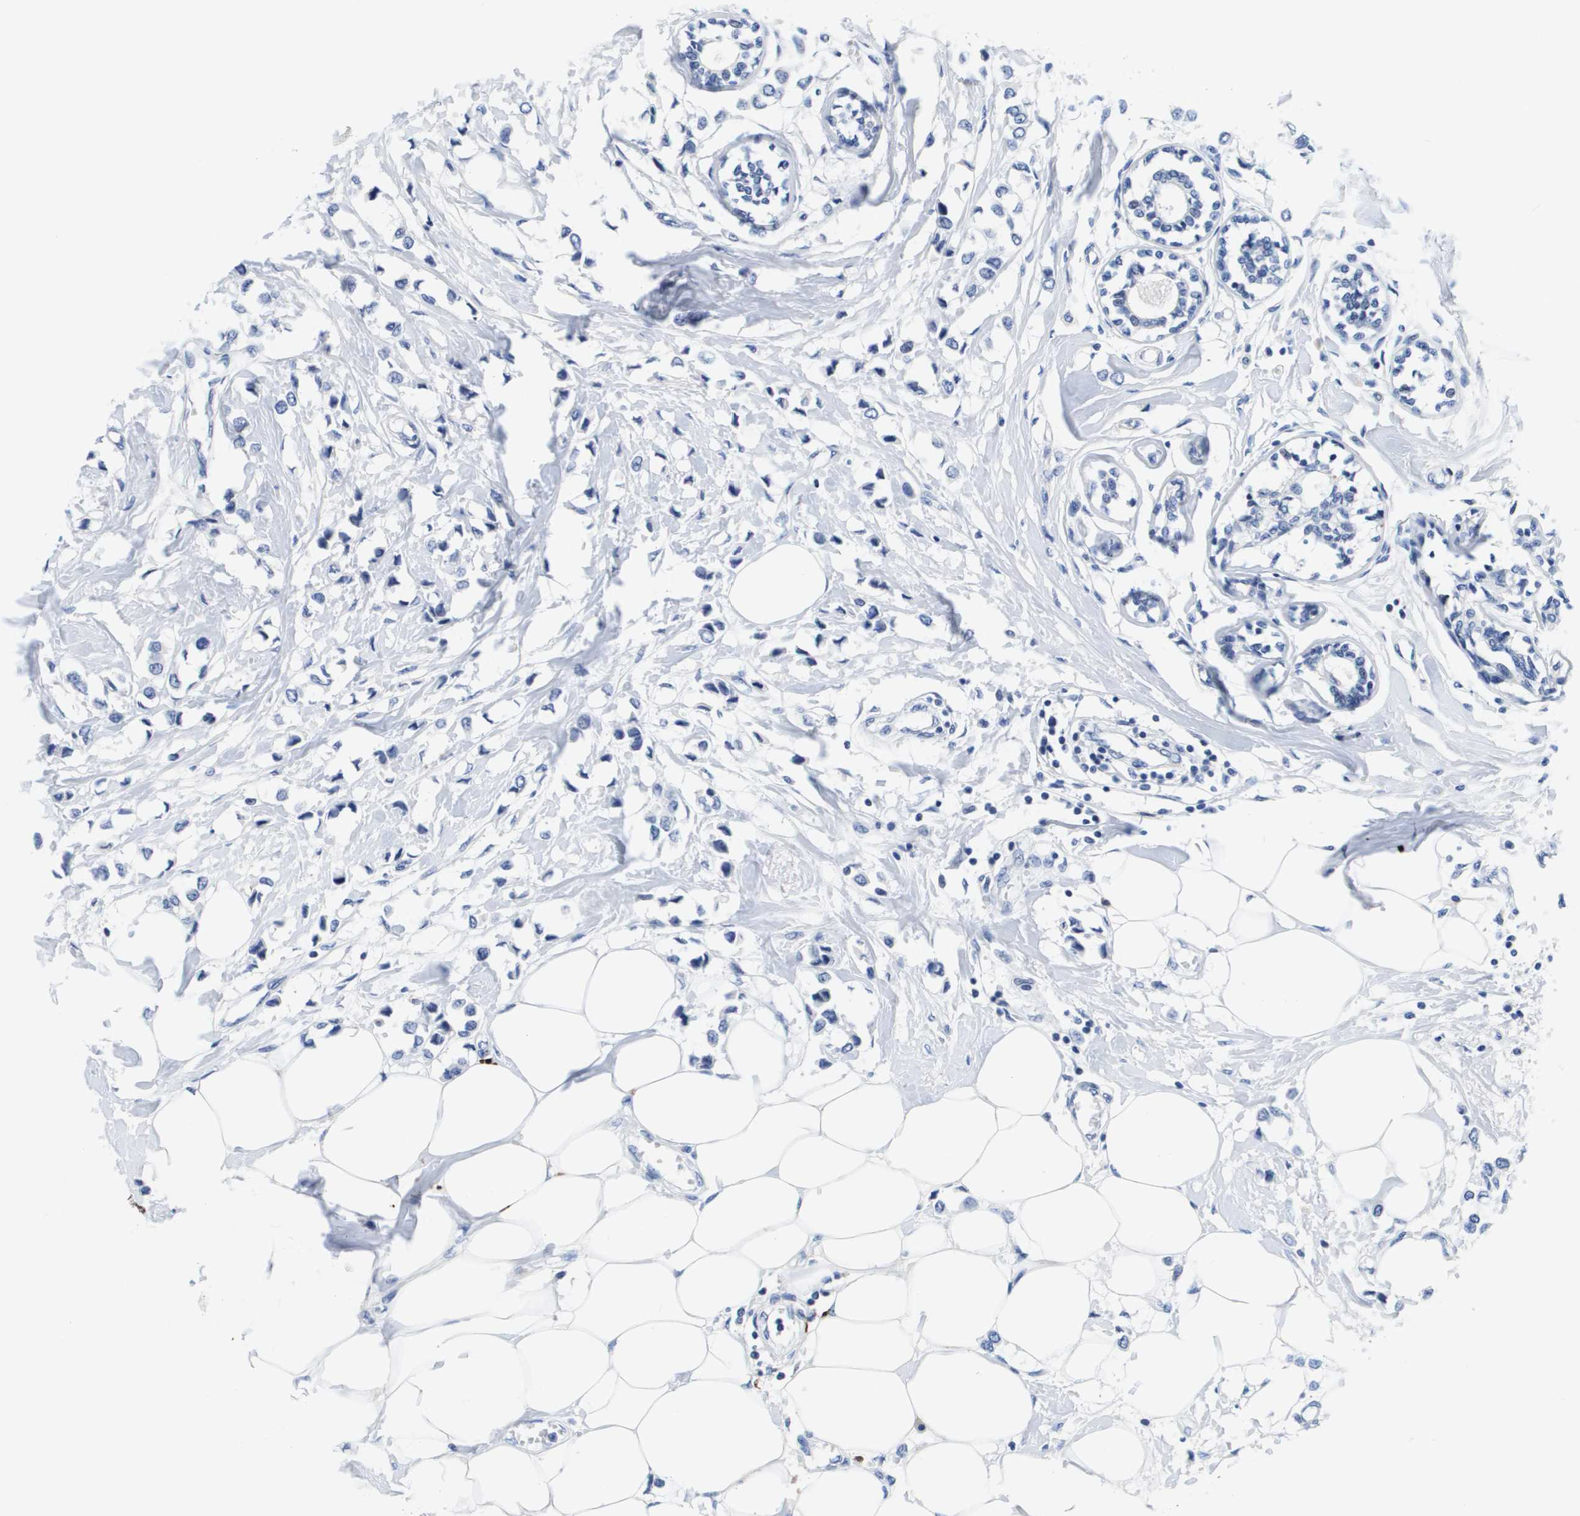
{"staining": {"intensity": "negative", "quantity": "none", "location": "none"}, "tissue": "breast cancer", "cell_type": "Tumor cells", "image_type": "cancer", "snomed": [{"axis": "morphology", "description": "Lobular carcinoma"}, {"axis": "topography", "description": "Breast"}], "caption": "This micrograph is of breast cancer stained with IHC to label a protein in brown with the nuclei are counter-stained blue. There is no staining in tumor cells.", "gene": "HMOX1", "patient": {"sex": "female", "age": 51}}